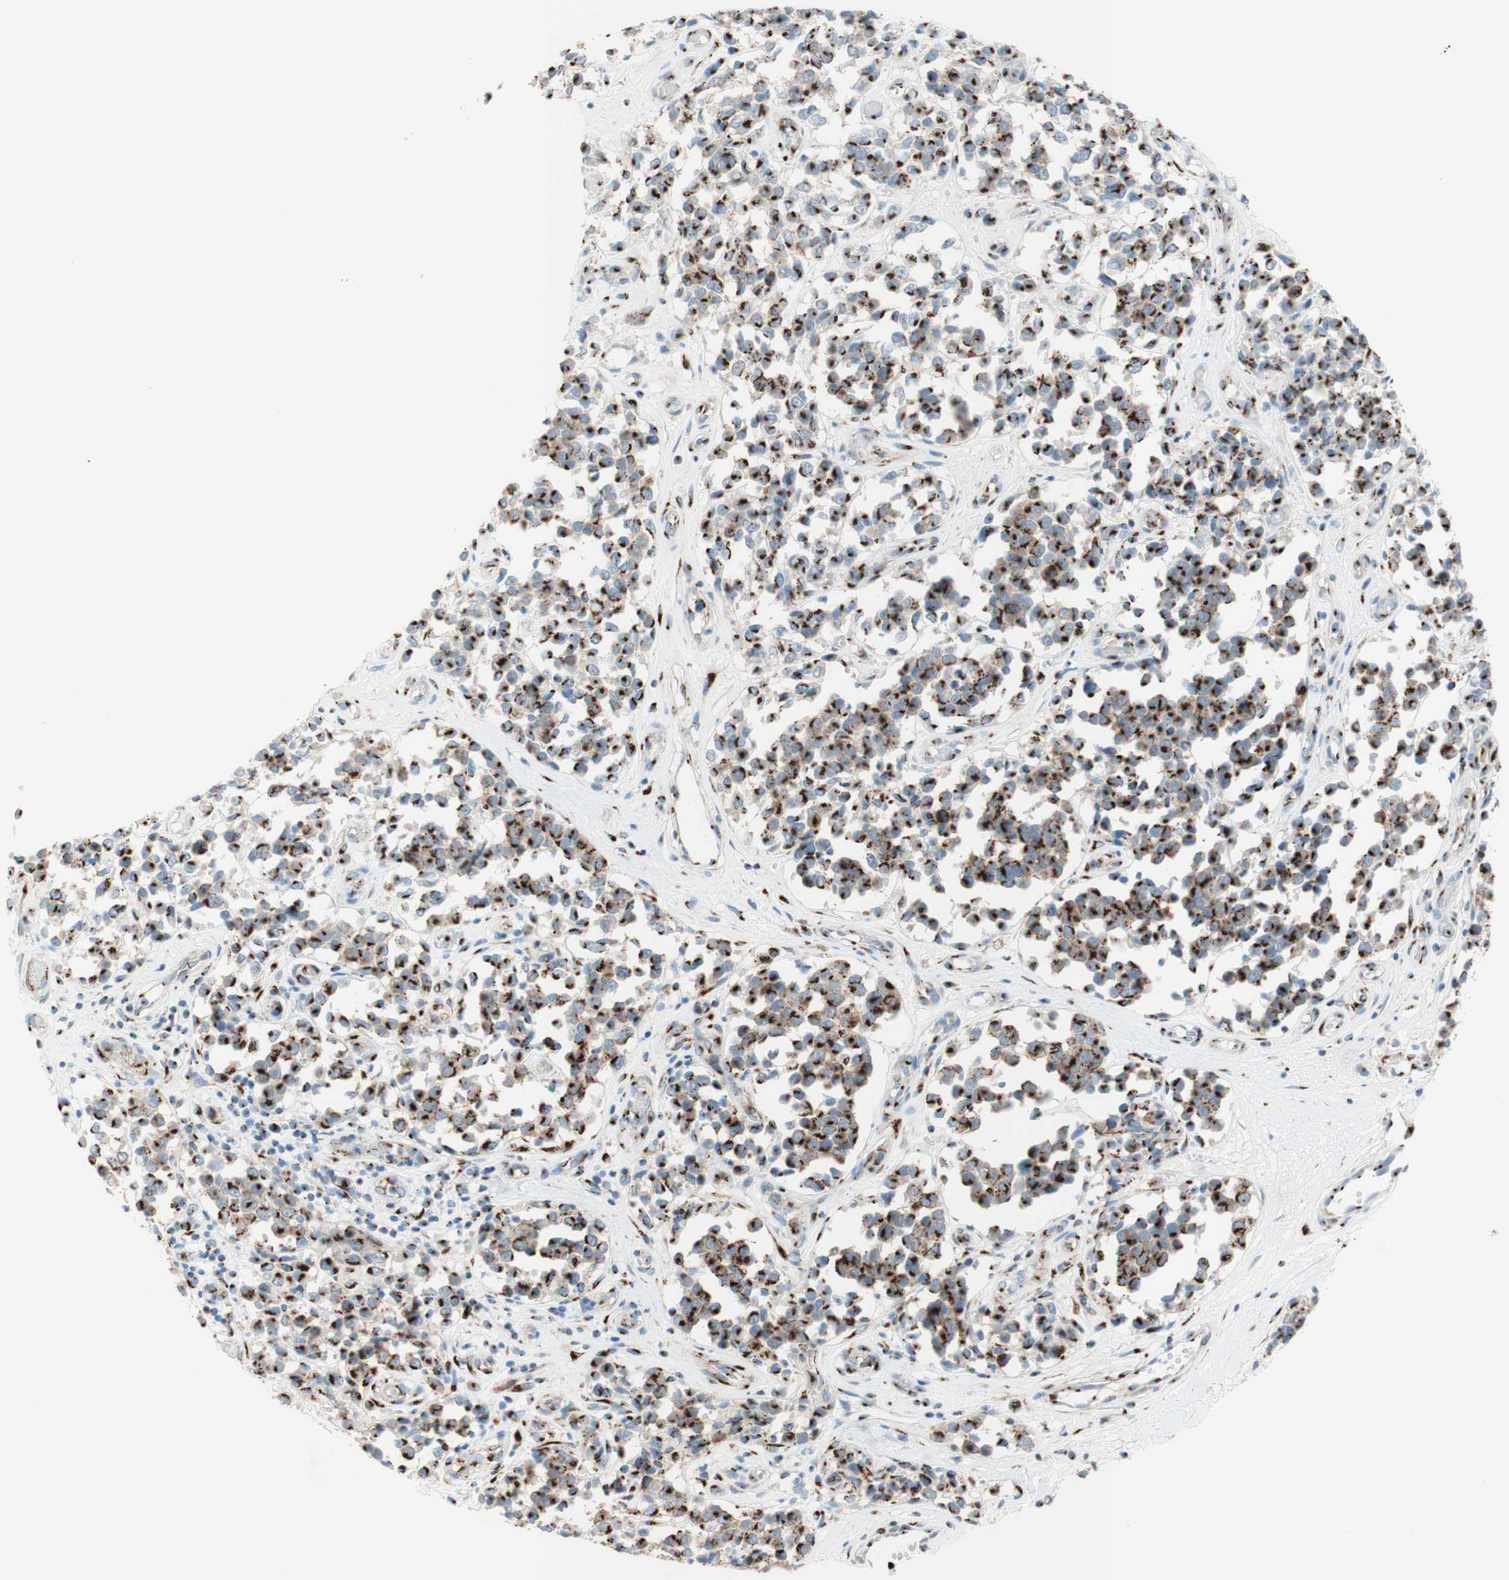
{"staining": {"intensity": "strong", "quantity": ">75%", "location": "cytoplasmic/membranous"}, "tissue": "melanoma", "cell_type": "Tumor cells", "image_type": "cancer", "snomed": [{"axis": "morphology", "description": "Malignant melanoma, NOS"}, {"axis": "topography", "description": "Skin"}], "caption": "Human malignant melanoma stained for a protein (brown) displays strong cytoplasmic/membranous positive staining in approximately >75% of tumor cells.", "gene": "GOLGB1", "patient": {"sex": "female", "age": 64}}